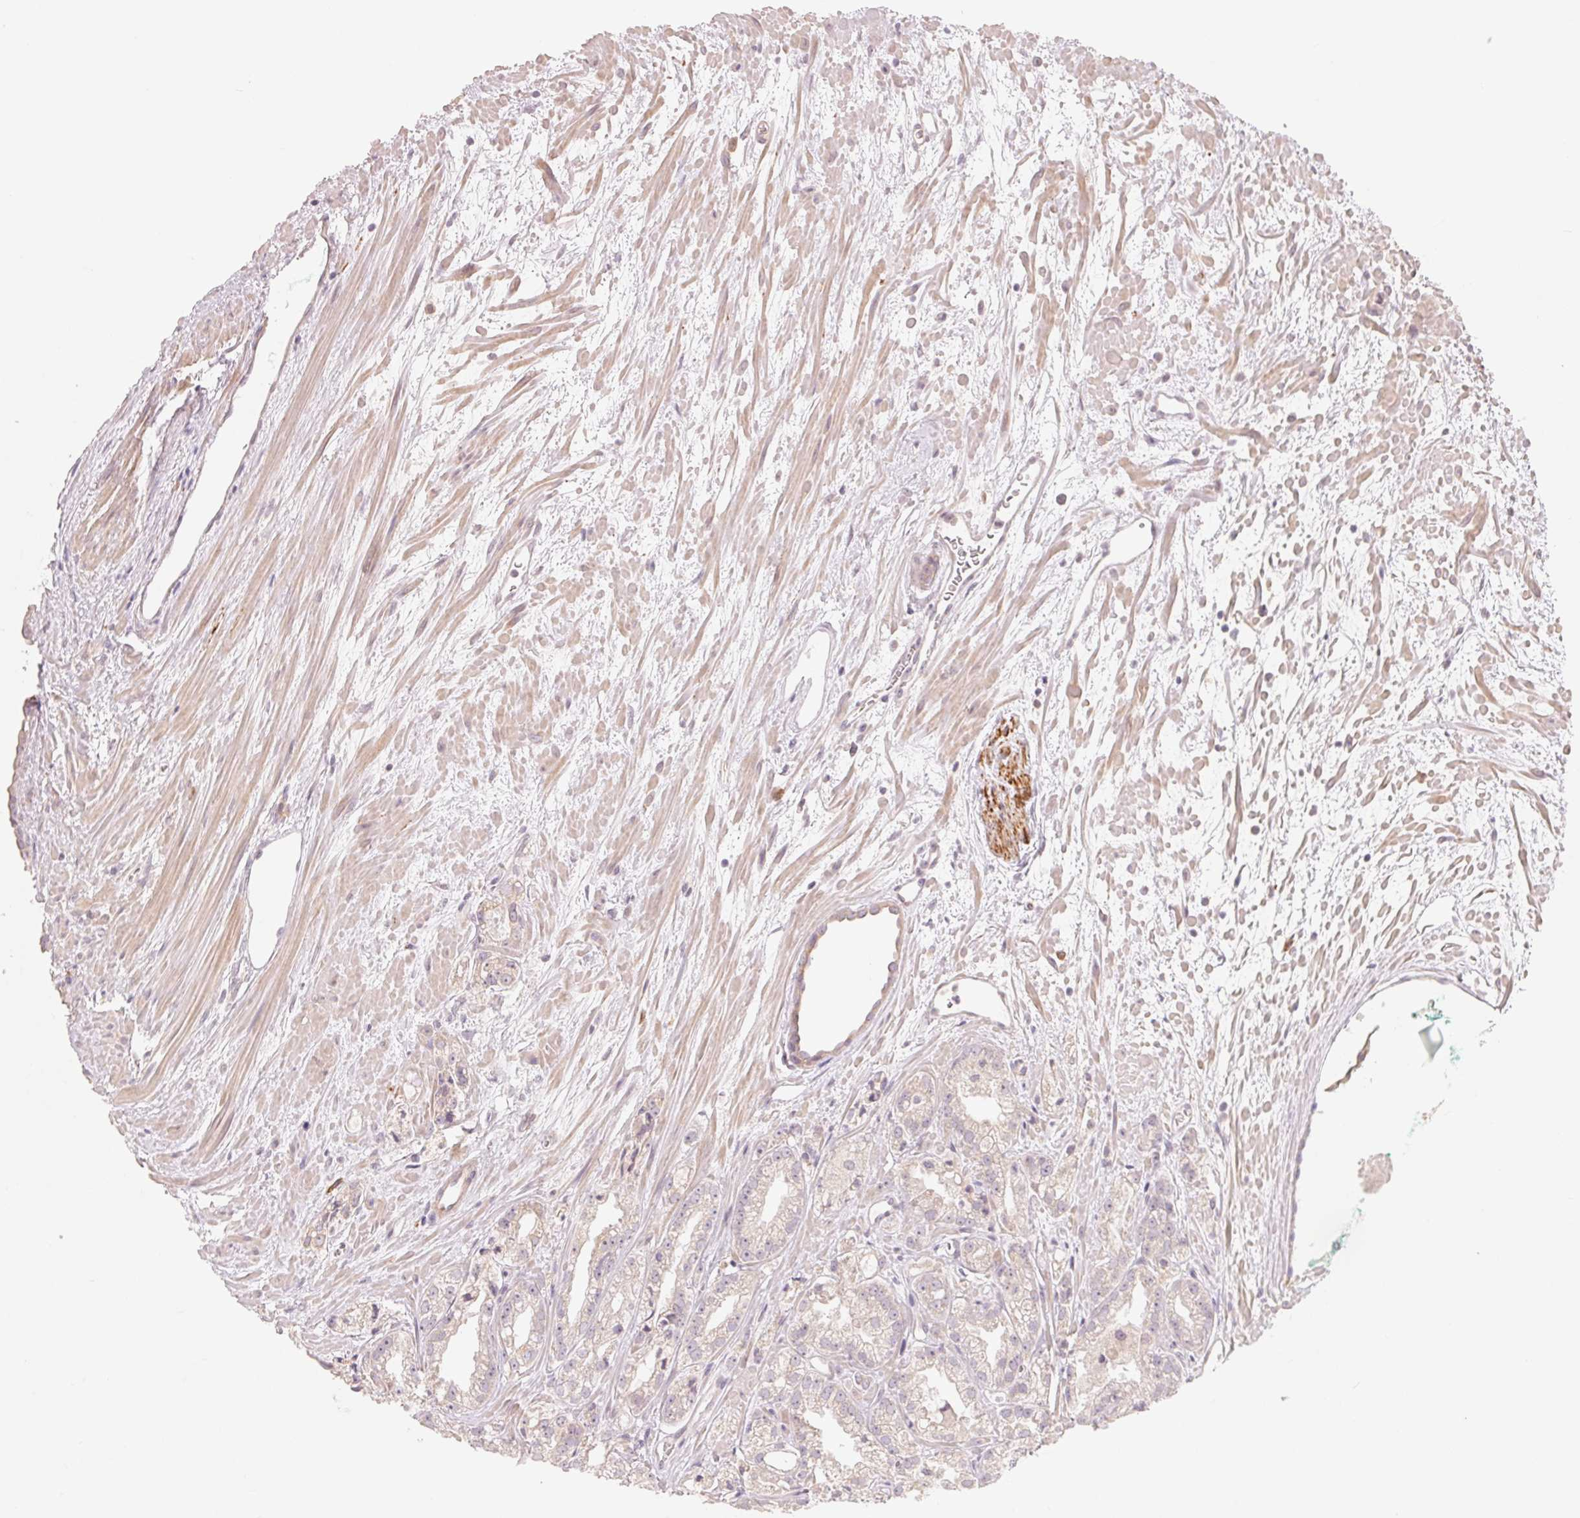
{"staining": {"intensity": "negative", "quantity": "none", "location": "none"}, "tissue": "prostate cancer", "cell_type": "Tumor cells", "image_type": "cancer", "snomed": [{"axis": "morphology", "description": "Adenocarcinoma, High grade"}, {"axis": "topography", "description": "Prostate"}], "caption": "The IHC photomicrograph has no significant positivity in tumor cells of prostate cancer (high-grade adenocarcinoma) tissue.", "gene": "DENND2C", "patient": {"sex": "male", "age": 68}}